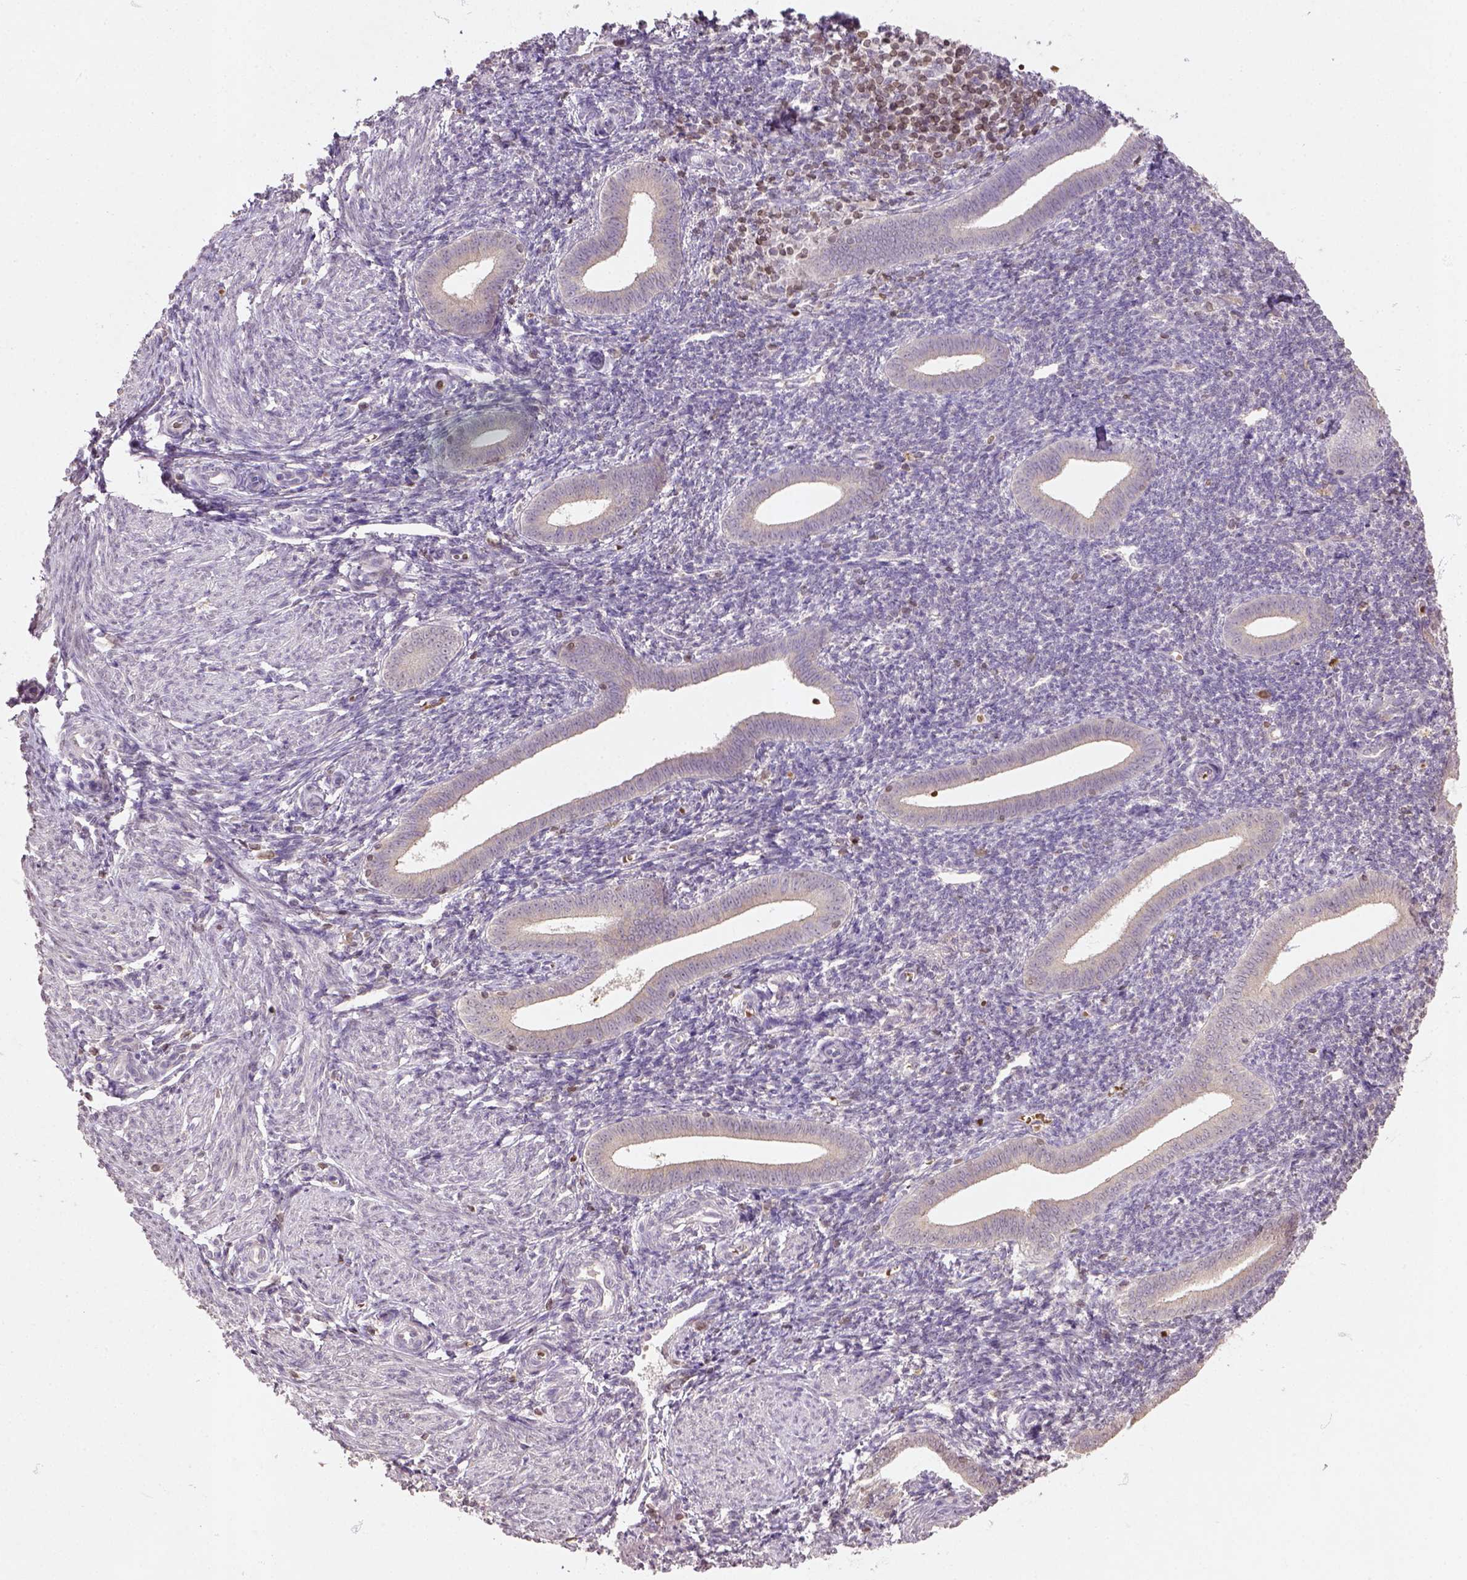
{"staining": {"intensity": "negative", "quantity": "none", "location": "none"}, "tissue": "endometrium", "cell_type": "Cells in endometrial stroma", "image_type": "normal", "snomed": [{"axis": "morphology", "description": "Normal tissue, NOS"}, {"axis": "topography", "description": "Endometrium"}], "caption": "This is a histopathology image of IHC staining of benign endometrium, which shows no expression in cells in endometrial stroma.", "gene": "NUDT3", "patient": {"sex": "female", "age": 25}}